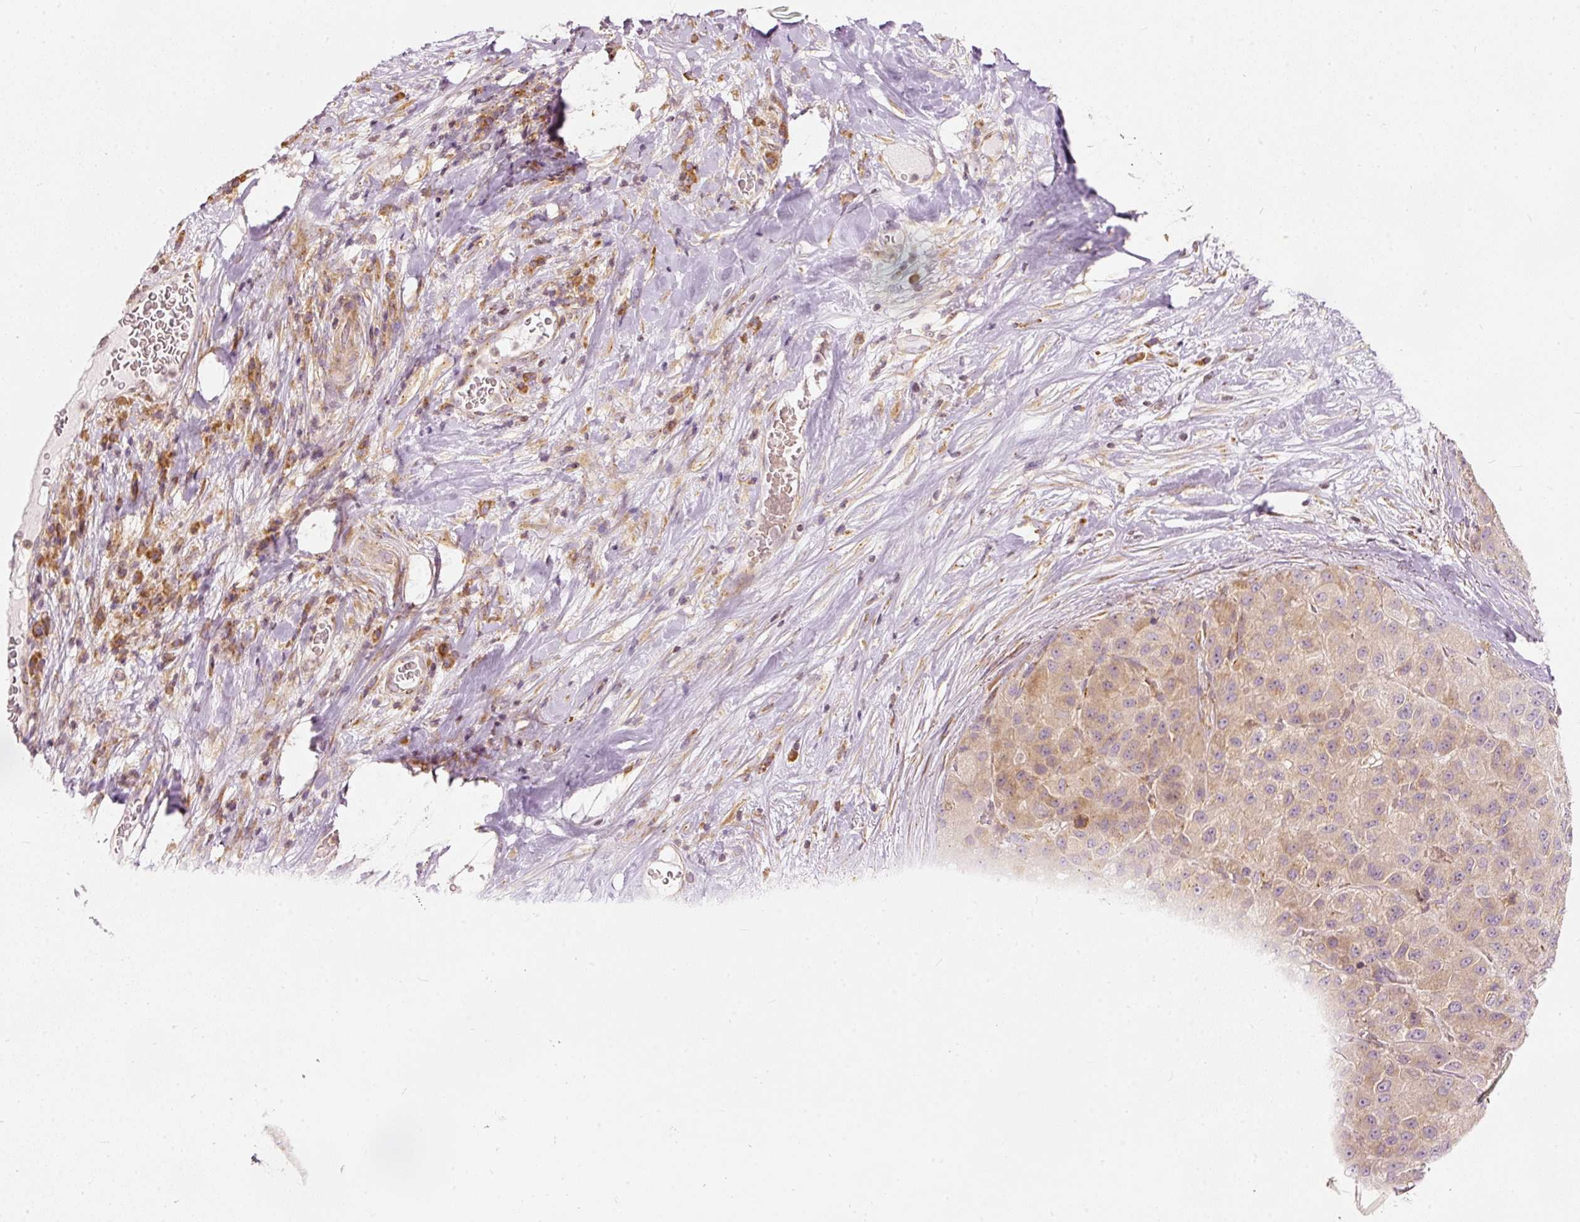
{"staining": {"intensity": "weak", "quantity": ">75%", "location": "cytoplasmic/membranous"}, "tissue": "liver cancer", "cell_type": "Tumor cells", "image_type": "cancer", "snomed": [{"axis": "morphology", "description": "Carcinoma, Hepatocellular, NOS"}, {"axis": "topography", "description": "Liver"}], "caption": "Hepatocellular carcinoma (liver) was stained to show a protein in brown. There is low levels of weak cytoplasmic/membranous expression in about >75% of tumor cells. Immunohistochemistry (ihc) stains the protein in brown and the nuclei are stained blue.", "gene": "SNAPC5", "patient": {"sex": "male", "age": 80}}